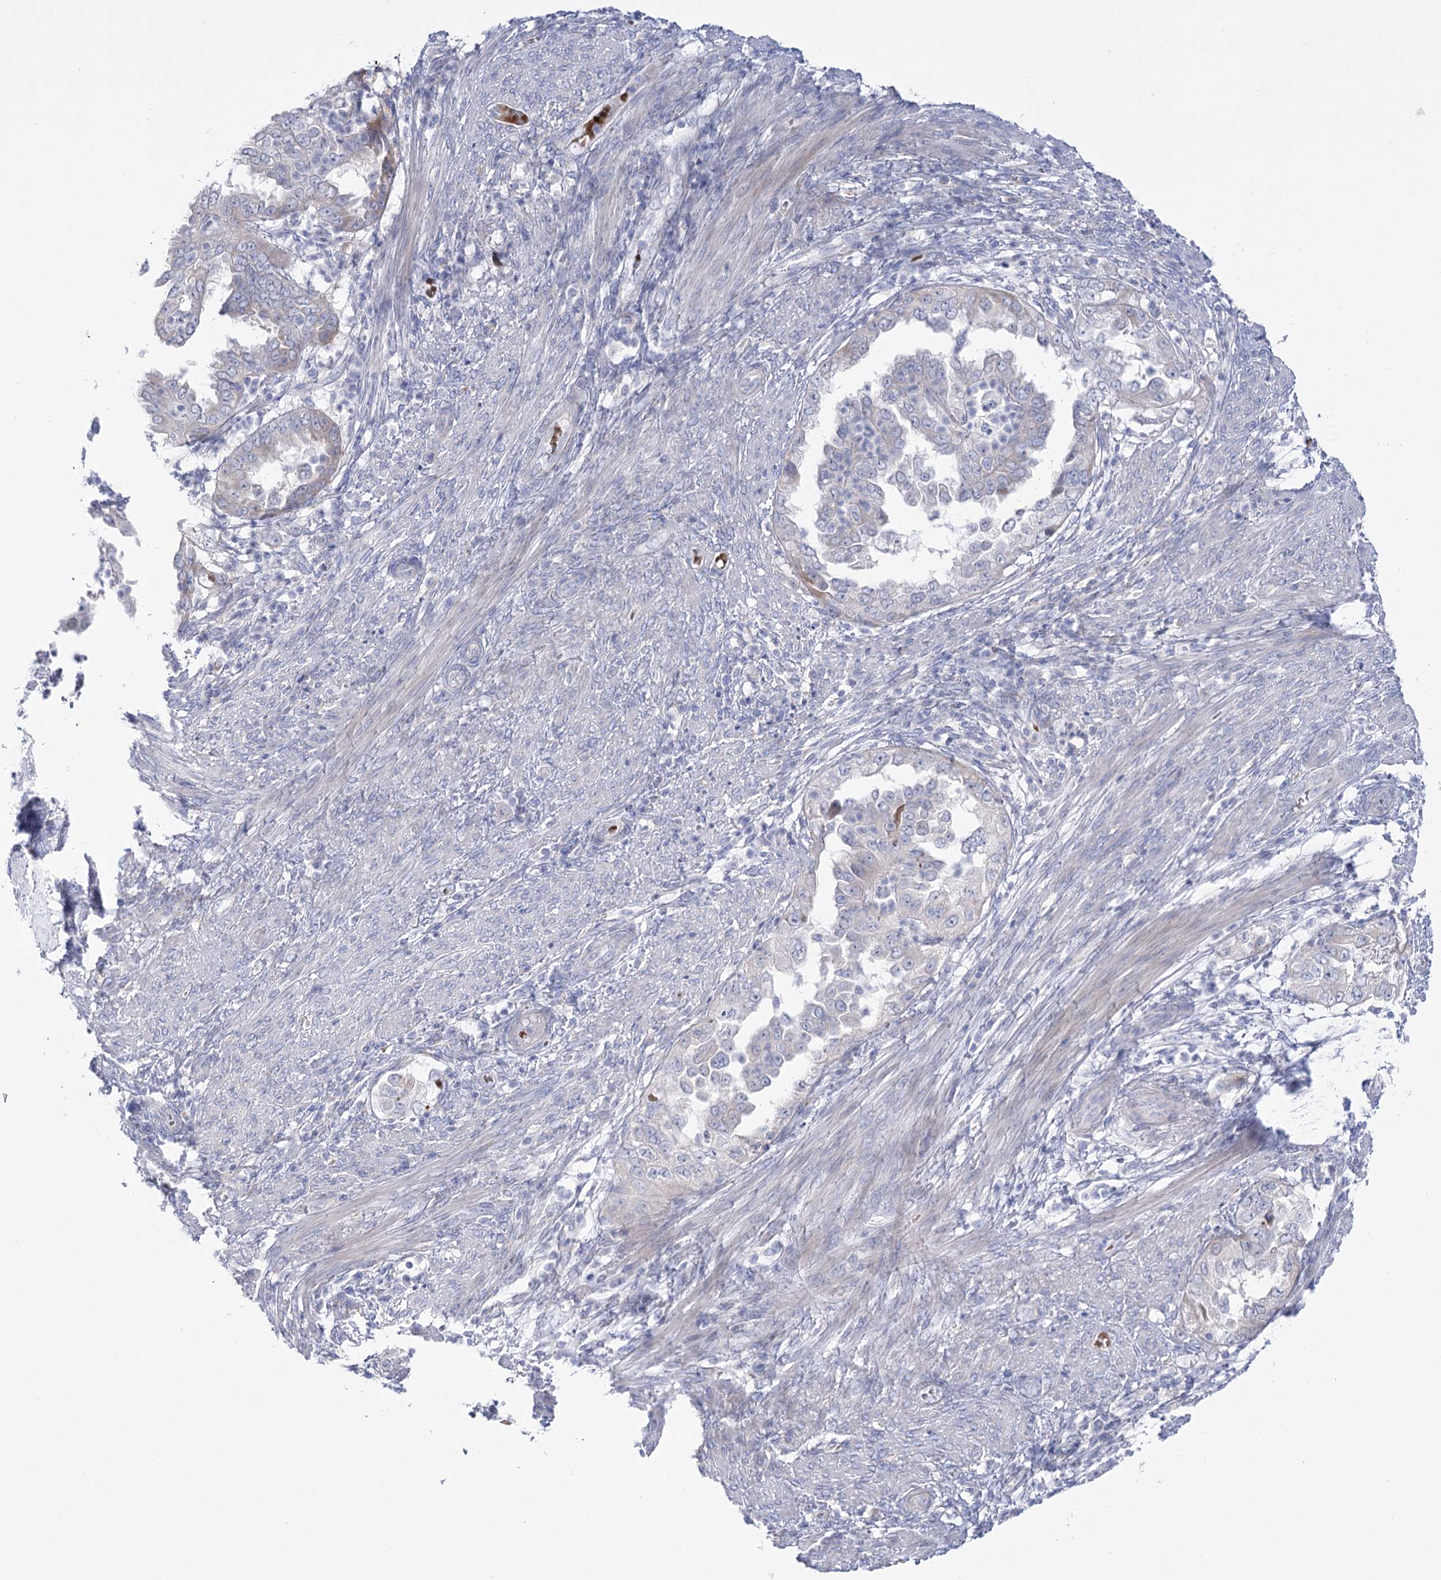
{"staining": {"intensity": "weak", "quantity": "<25%", "location": "cytoplasmic/membranous"}, "tissue": "endometrial cancer", "cell_type": "Tumor cells", "image_type": "cancer", "snomed": [{"axis": "morphology", "description": "Adenocarcinoma, NOS"}, {"axis": "topography", "description": "Endometrium"}], "caption": "Endometrial cancer (adenocarcinoma) stained for a protein using immunohistochemistry (IHC) displays no staining tumor cells.", "gene": "SIAE", "patient": {"sex": "female", "age": 85}}